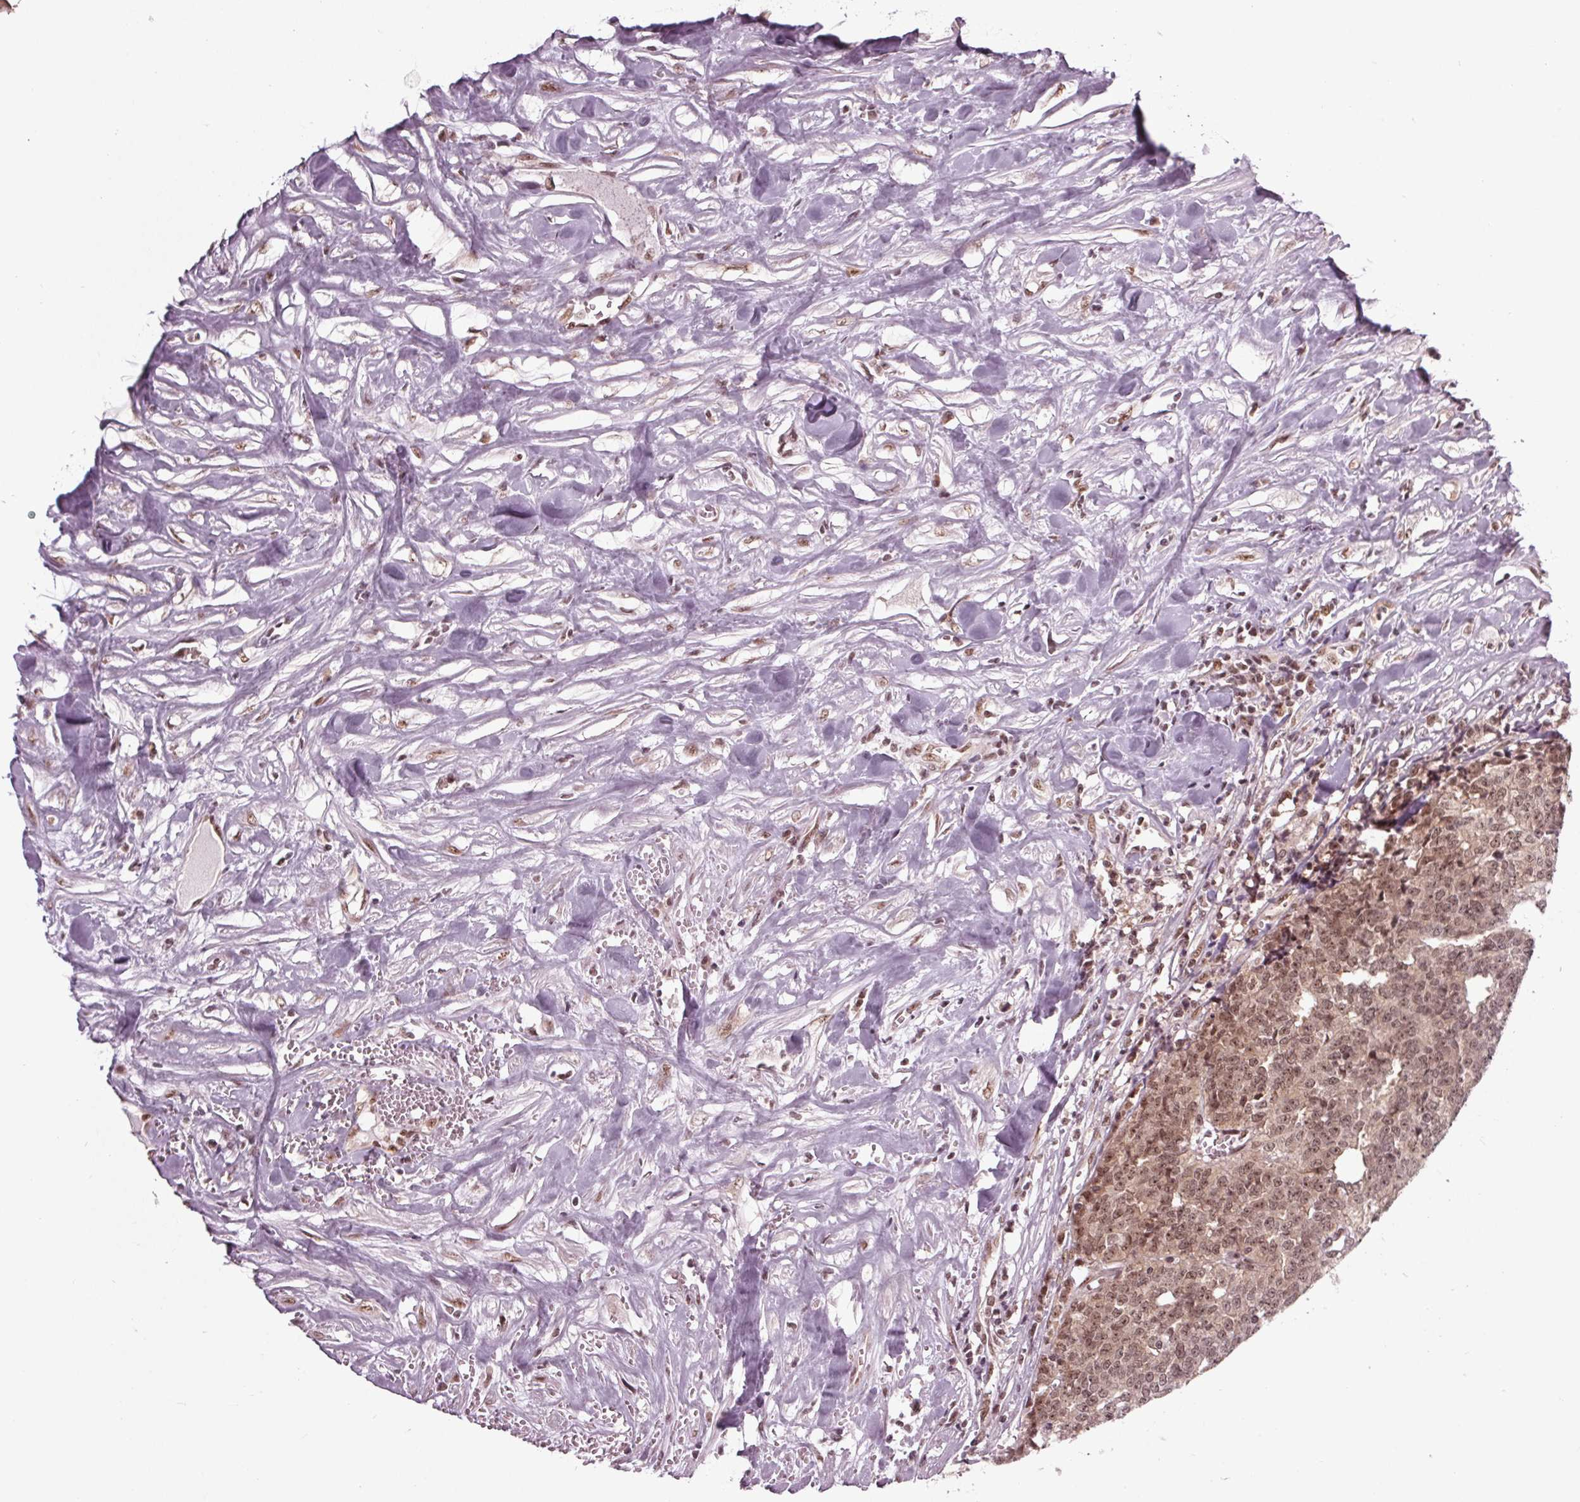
{"staining": {"intensity": "weak", "quantity": ">75%", "location": "nuclear"}, "tissue": "prostate cancer", "cell_type": "Tumor cells", "image_type": "cancer", "snomed": [{"axis": "morphology", "description": "Adenocarcinoma, High grade"}, {"axis": "topography", "description": "Prostate and seminal vesicle, NOS"}], "caption": "High-grade adenocarcinoma (prostate) tissue reveals weak nuclear expression in approximately >75% of tumor cells, visualized by immunohistochemistry.", "gene": "DDX41", "patient": {"sex": "male", "age": 60}}